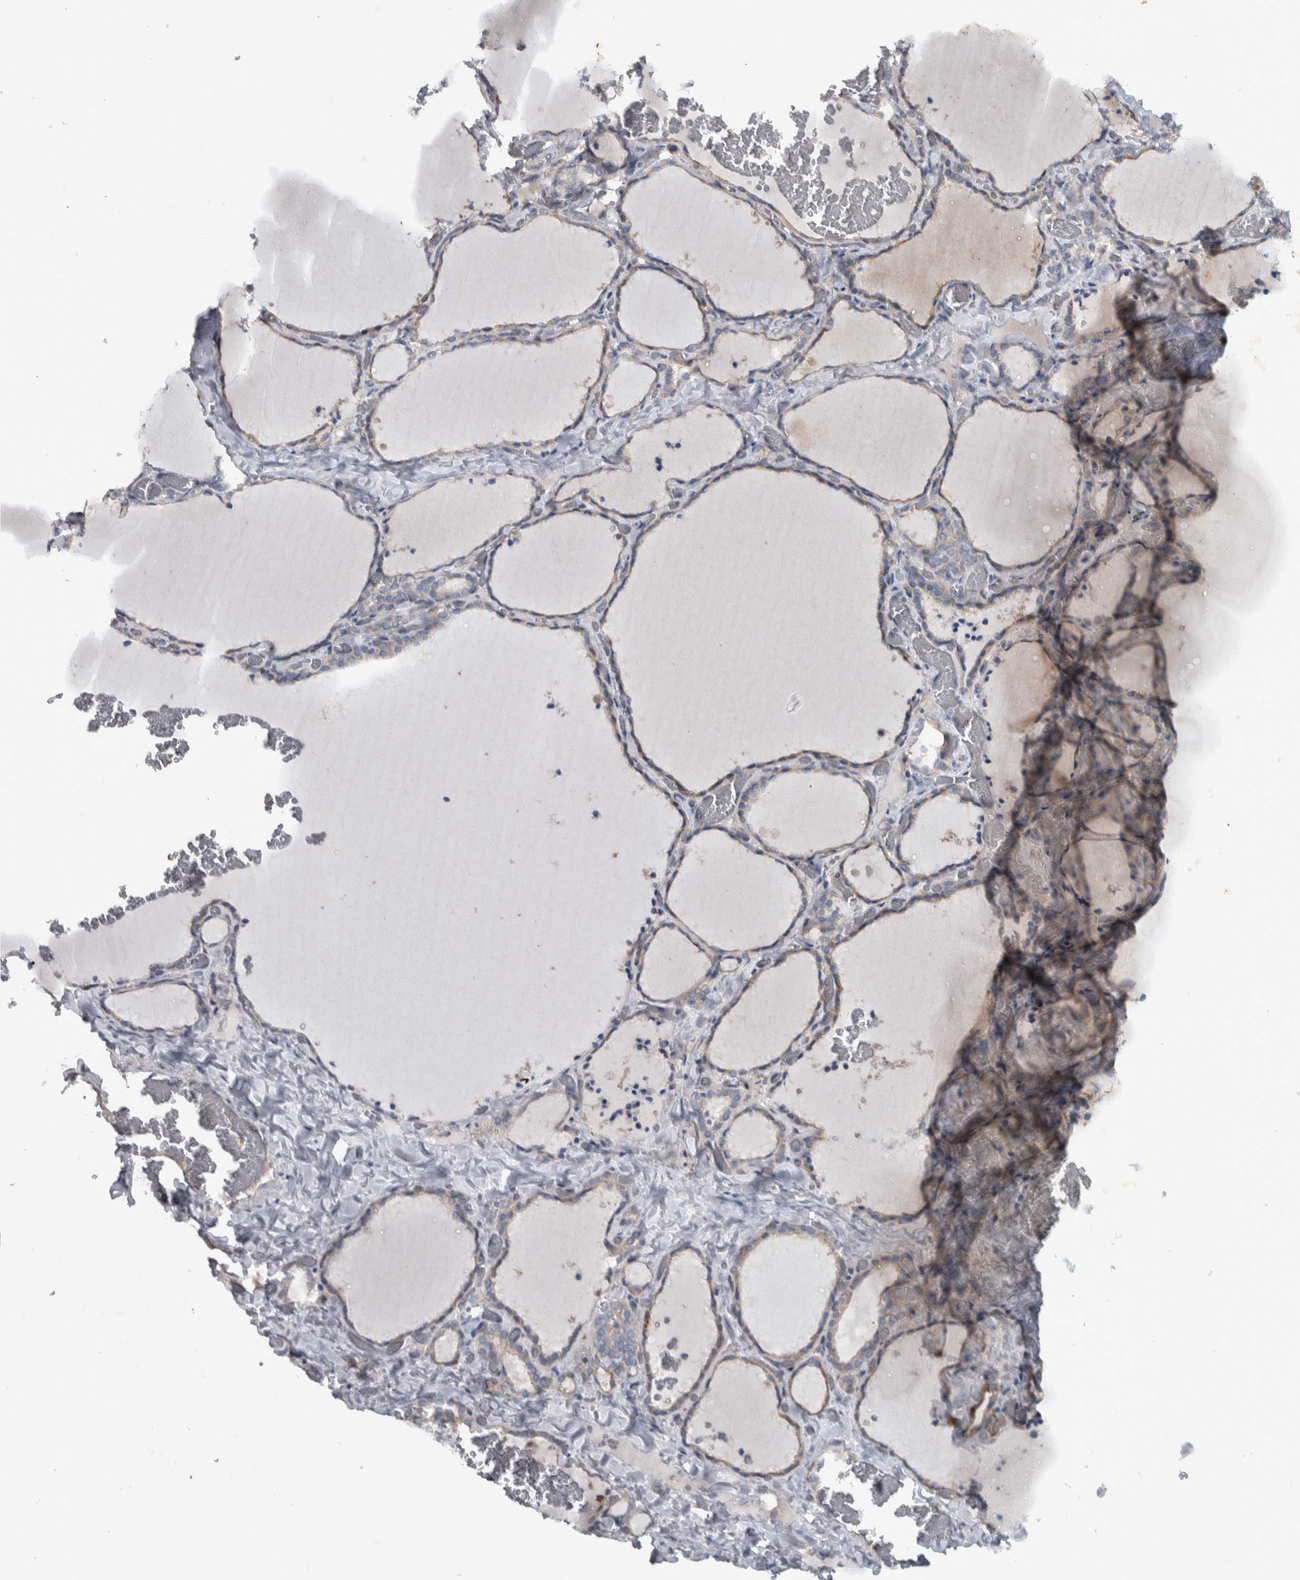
{"staining": {"intensity": "weak", "quantity": "25%-75%", "location": "cytoplasmic/membranous"}, "tissue": "thyroid gland", "cell_type": "Glandular cells", "image_type": "normal", "snomed": [{"axis": "morphology", "description": "Normal tissue, NOS"}, {"axis": "topography", "description": "Thyroid gland"}], "caption": "Glandular cells display weak cytoplasmic/membranous positivity in approximately 25%-75% of cells in normal thyroid gland. (Stains: DAB in brown, nuclei in blue, Microscopy: brightfield microscopy at high magnification).", "gene": "NT5C2", "patient": {"sex": "female", "age": 22}}